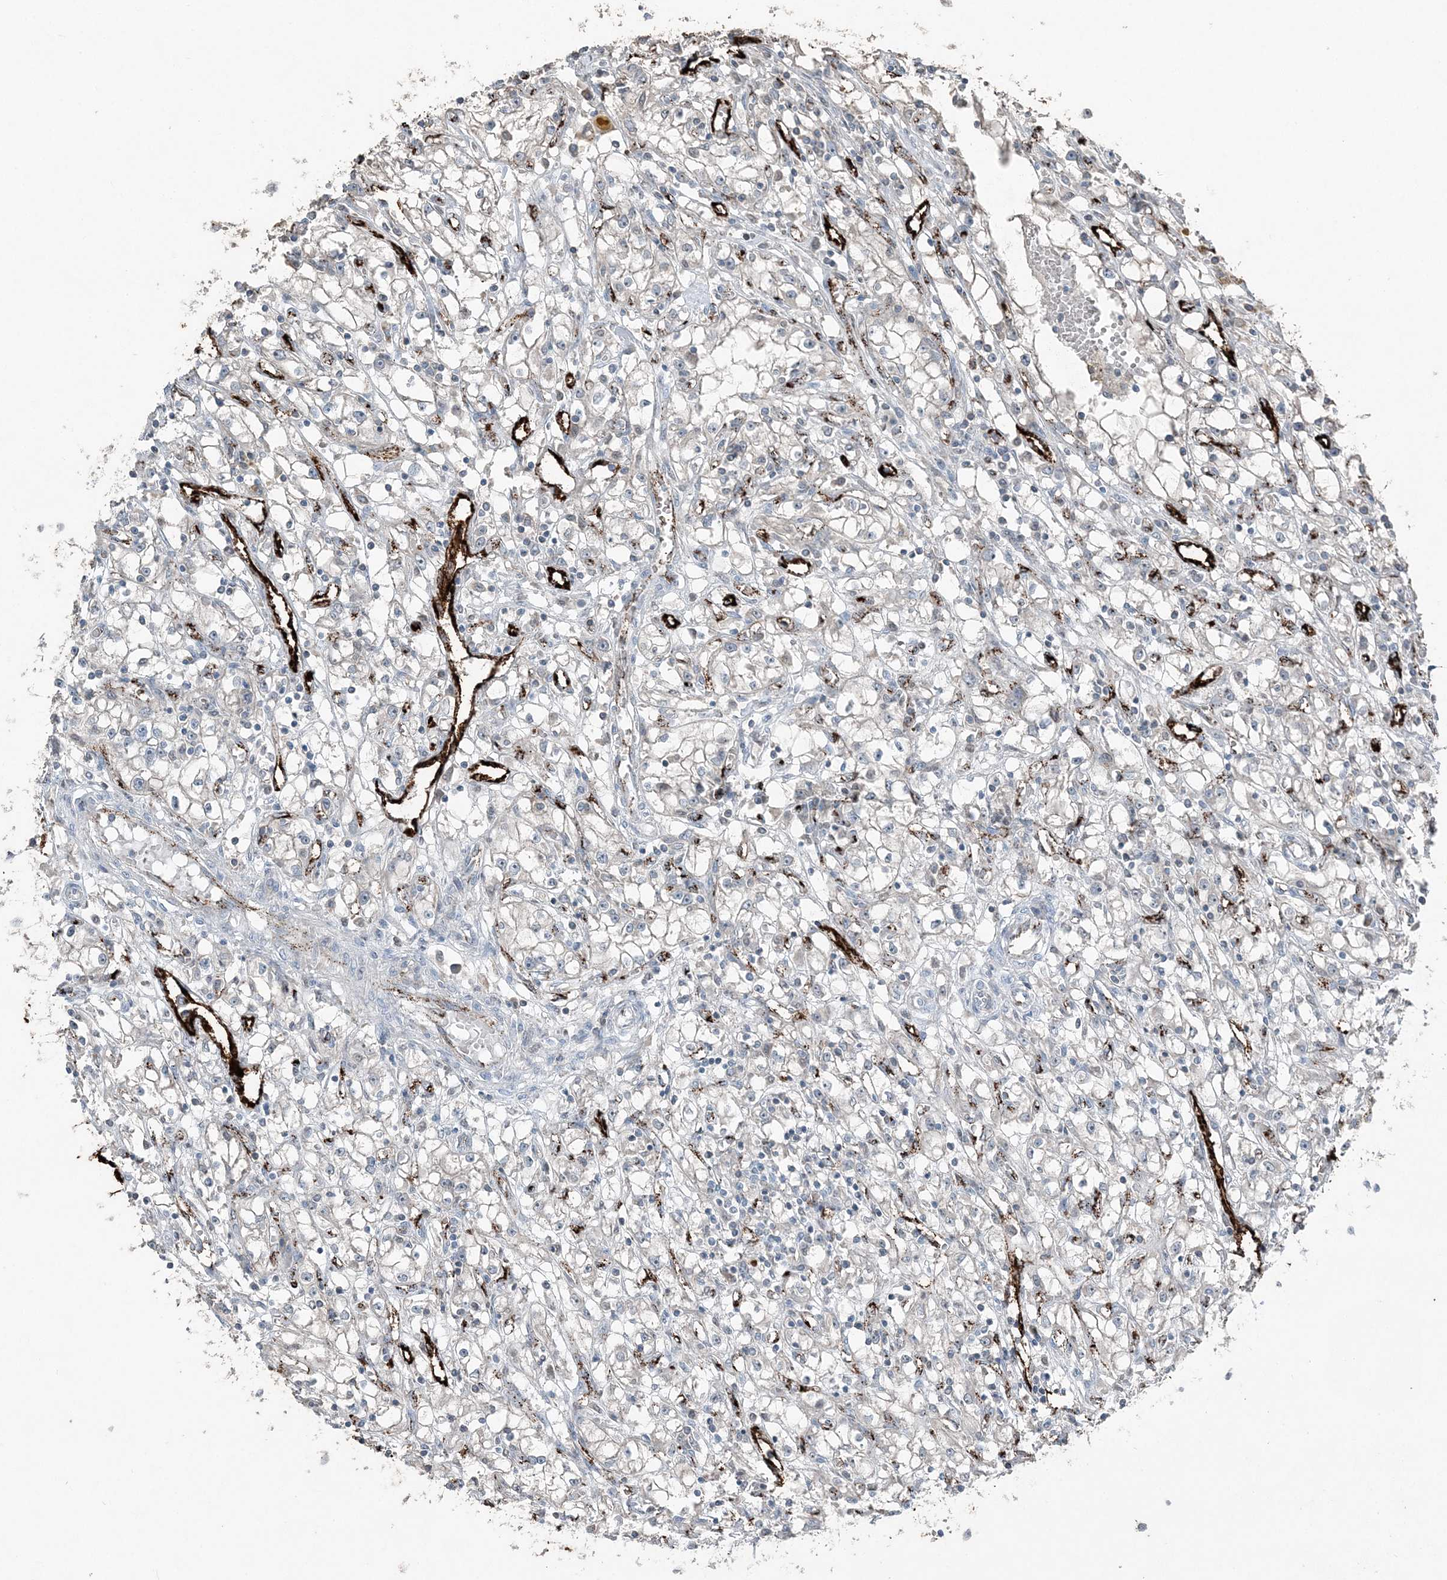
{"staining": {"intensity": "negative", "quantity": "none", "location": "none"}, "tissue": "renal cancer", "cell_type": "Tumor cells", "image_type": "cancer", "snomed": [{"axis": "morphology", "description": "Adenocarcinoma, NOS"}, {"axis": "topography", "description": "Kidney"}], "caption": "Tumor cells are negative for brown protein staining in renal cancer.", "gene": "ELOVL7", "patient": {"sex": "male", "age": 56}}